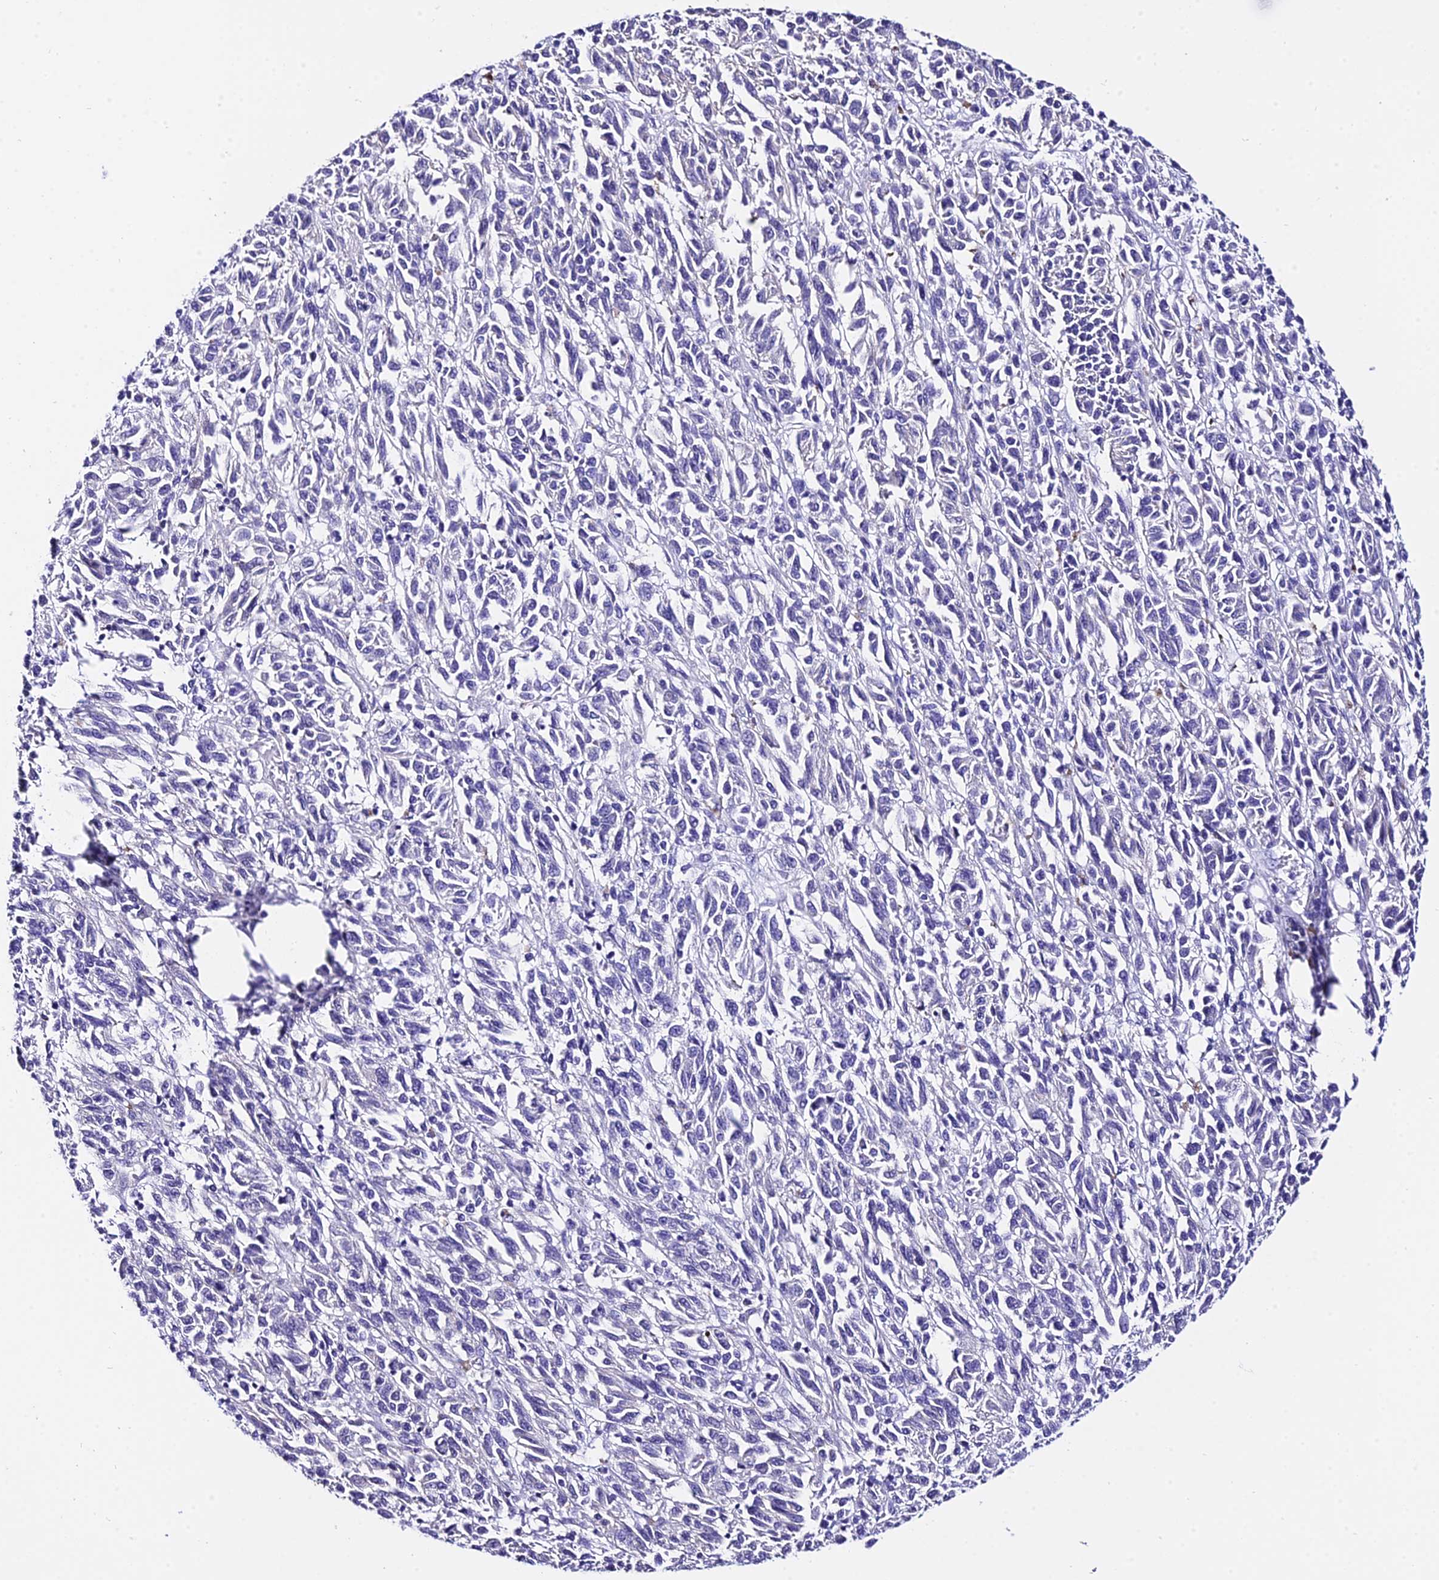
{"staining": {"intensity": "negative", "quantity": "none", "location": "none"}, "tissue": "melanoma", "cell_type": "Tumor cells", "image_type": "cancer", "snomed": [{"axis": "morphology", "description": "Malignant melanoma, Metastatic site"}, {"axis": "topography", "description": "Lung"}], "caption": "This is an immunohistochemistry photomicrograph of malignant melanoma (metastatic site). There is no expression in tumor cells.", "gene": "POLR2I", "patient": {"sex": "male", "age": 64}}